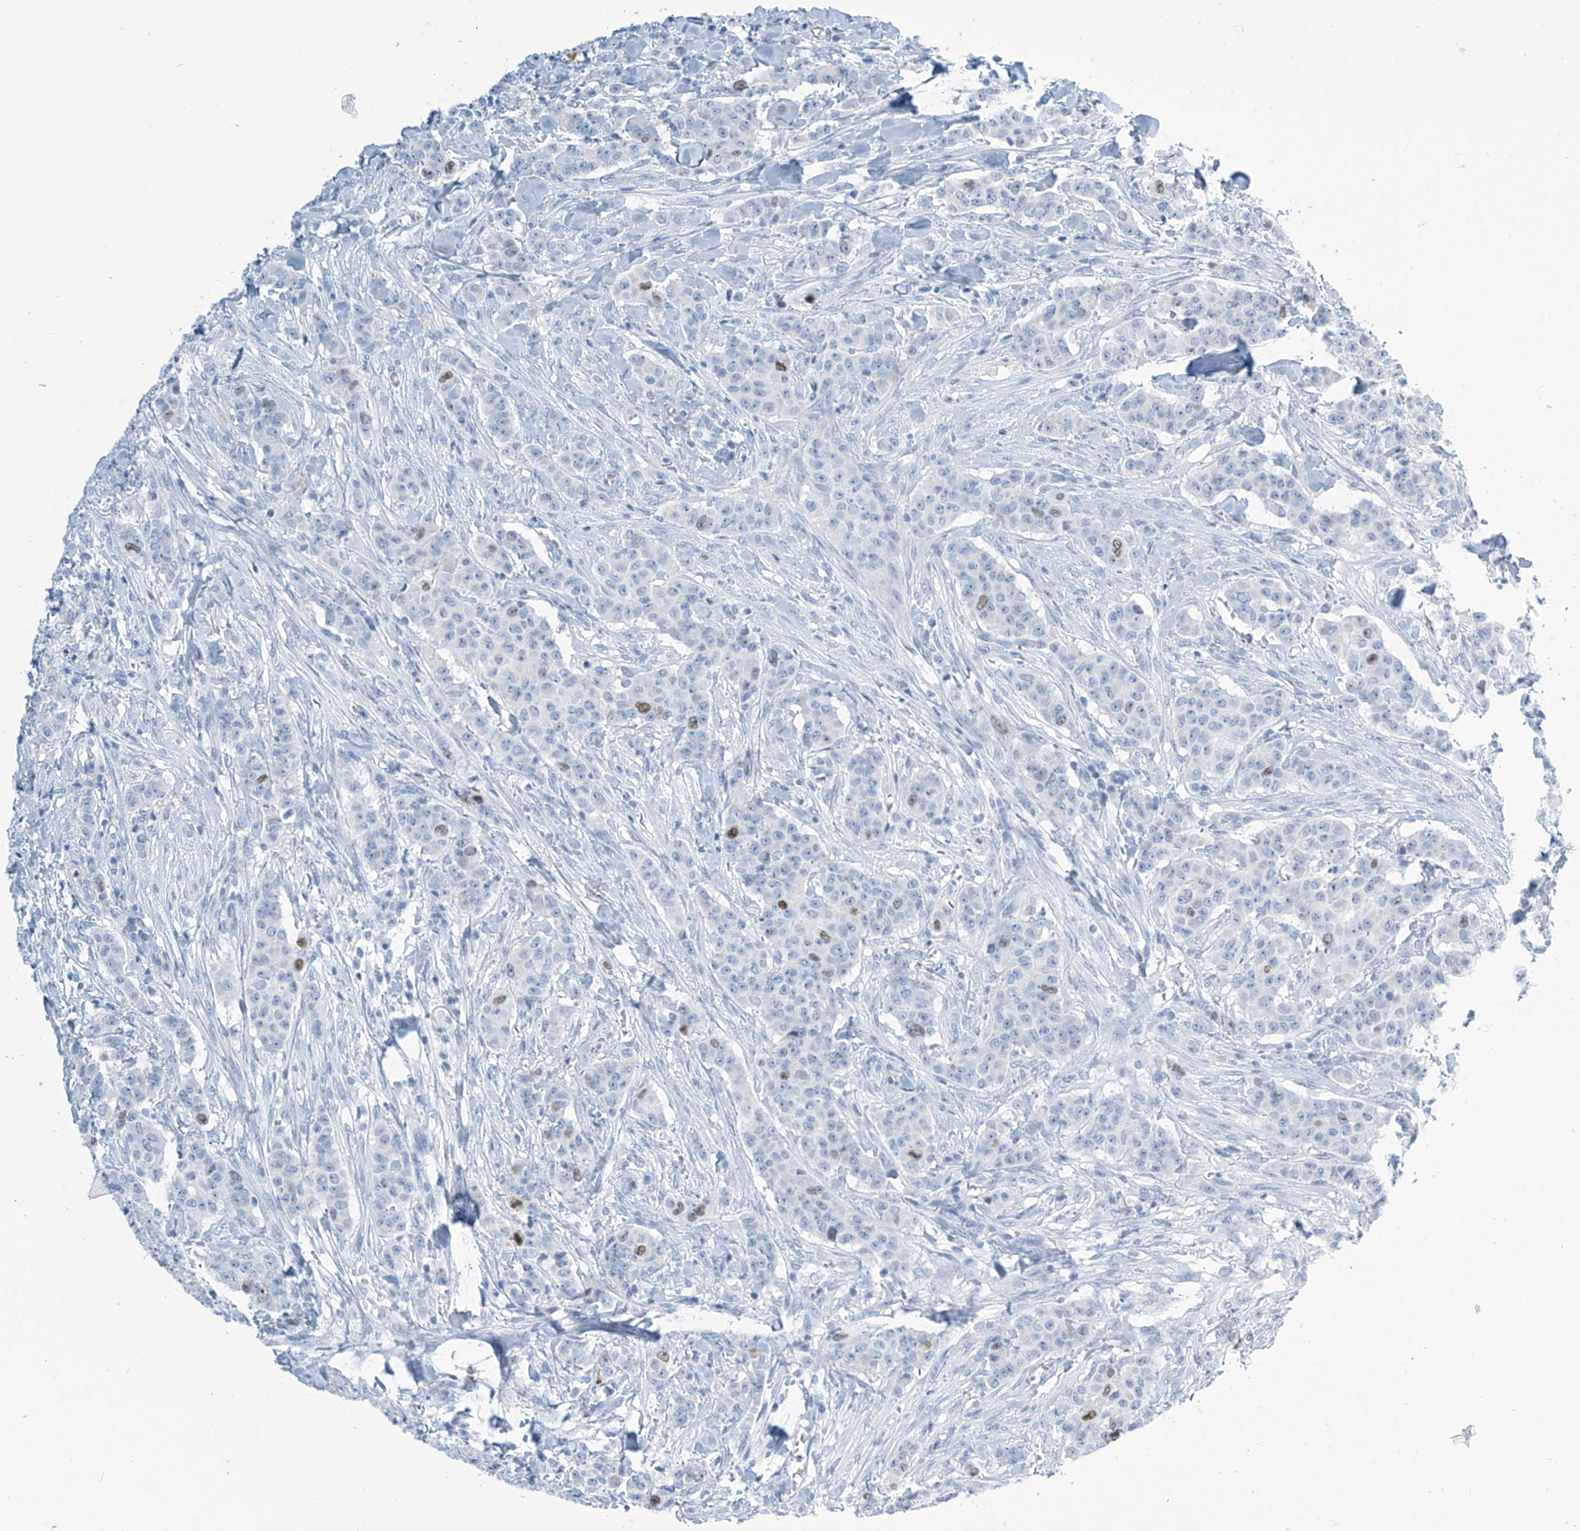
{"staining": {"intensity": "moderate", "quantity": "<25%", "location": "nuclear"}, "tissue": "breast cancer", "cell_type": "Tumor cells", "image_type": "cancer", "snomed": [{"axis": "morphology", "description": "Duct carcinoma"}, {"axis": "topography", "description": "Breast"}], "caption": "Immunohistochemistry (IHC) staining of invasive ductal carcinoma (breast), which reveals low levels of moderate nuclear positivity in about <25% of tumor cells indicating moderate nuclear protein staining. The staining was performed using DAB (brown) for protein detection and nuclei were counterstained in hematoxylin (blue).", "gene": "SGO2", "patient": {"sex": "female", "age": 40}}